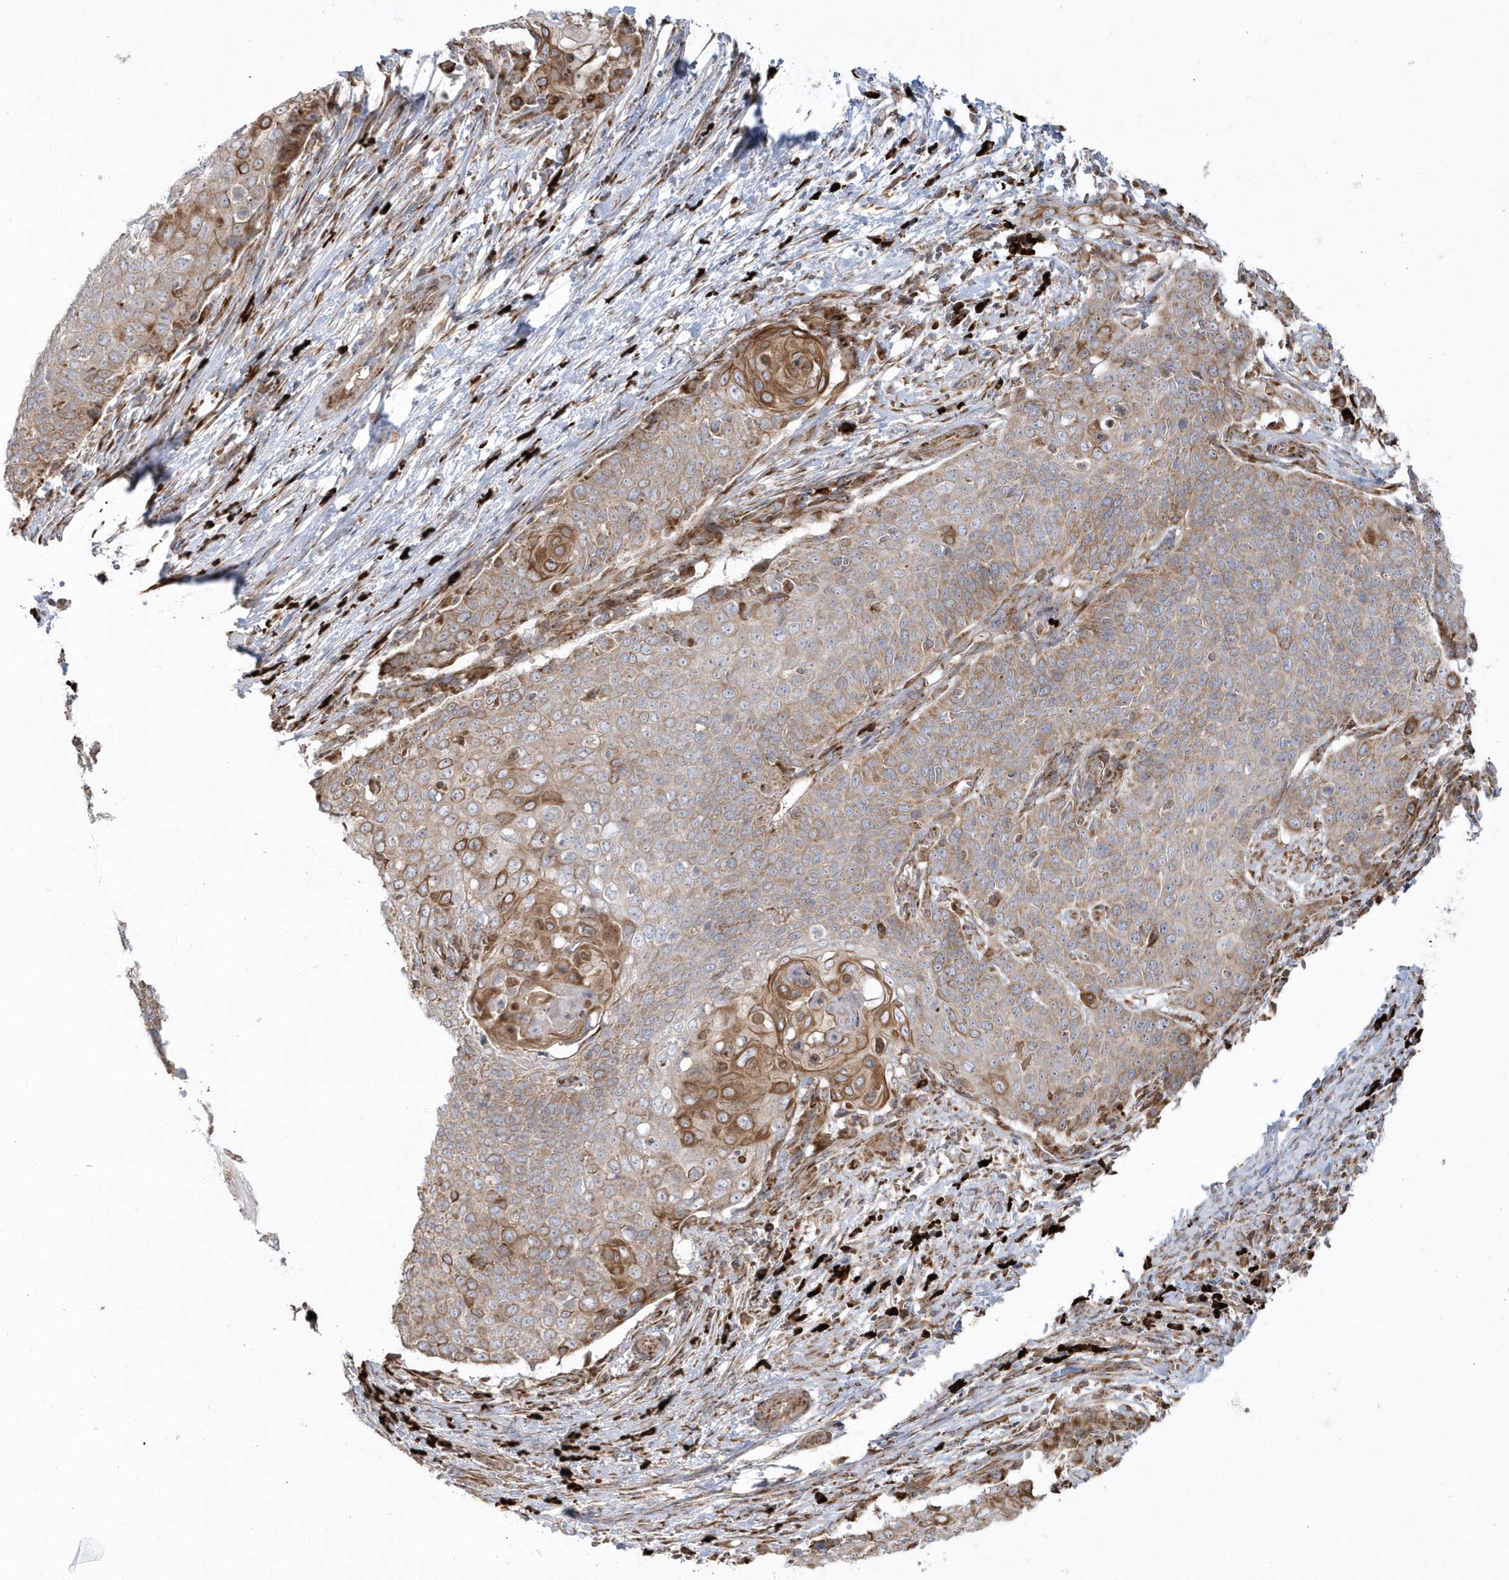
{"staining": {"intensity": "moderate", "quantity": "25%-75%", "location": "cytoplasmic/membranous"}, "tissue": "cervical cancer", "cell_type": "Tumor cells", "image_type": "cancer", "snomed": [{"axis": "morphology", "description": "Squamous cell carcinoma, NOS"}, {"axis": "topography", "description": "Cervix"}], "caption": "The image displays immunohistochemical staining of cervical squamous cell carcinoma. There is moderate cytoplasmic/membranous positivity is seen in about 25%-75% of tumor cells.", "gene": "SH3BP2", "patient": {"sex": "female", "age": 39}}